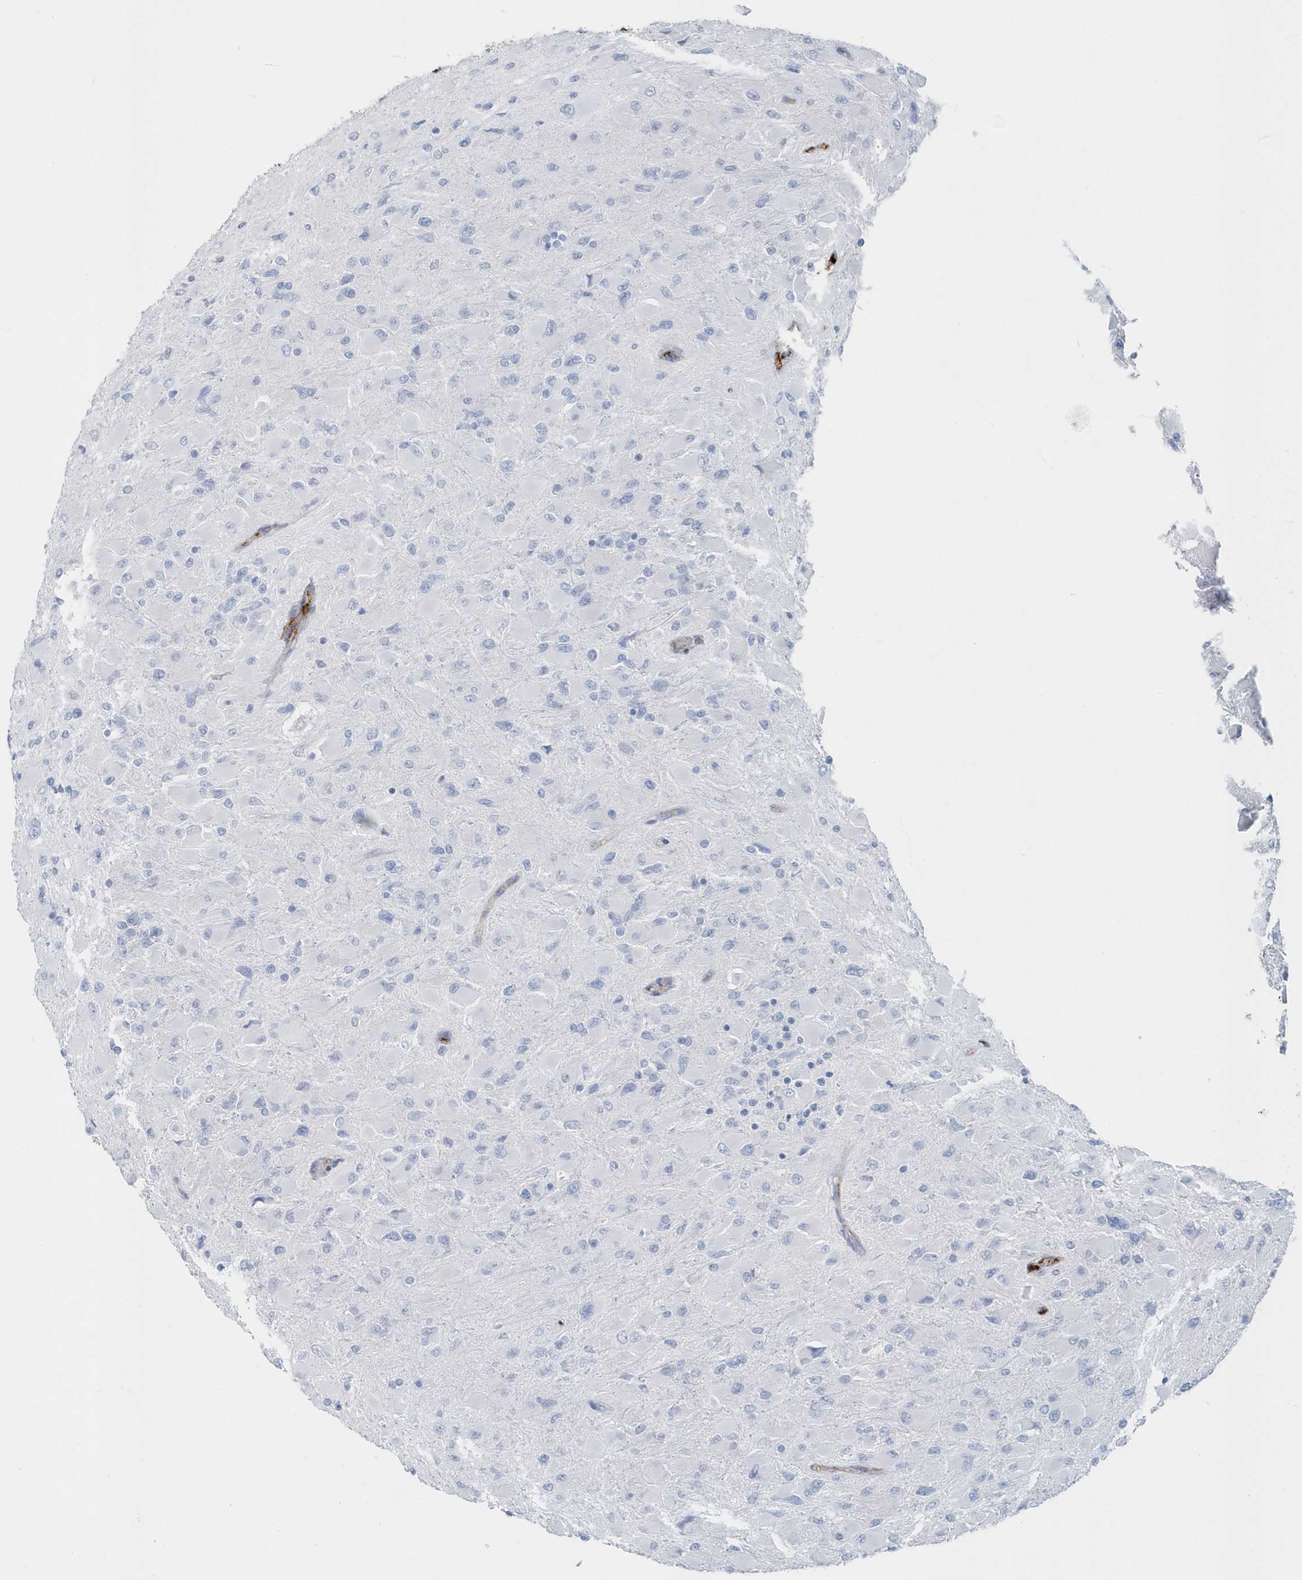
{"staining": {"intensity": "negative", "quantity": "none", "location": "none"}, "tissue": "glioma", "cell_type": "Tumor cells", "image_type": "cancer", "snomed": [{"axis": "morphology", "description": "Glioma, malignant, High grade"}, {"axis": "topography", "description": "Cerebral cortex"}], "caption": "Tumor cells are negative for brown protein staining in glioma.", "gene": "JCHAIN", "patient": {"sex": "female", "age": 36}}